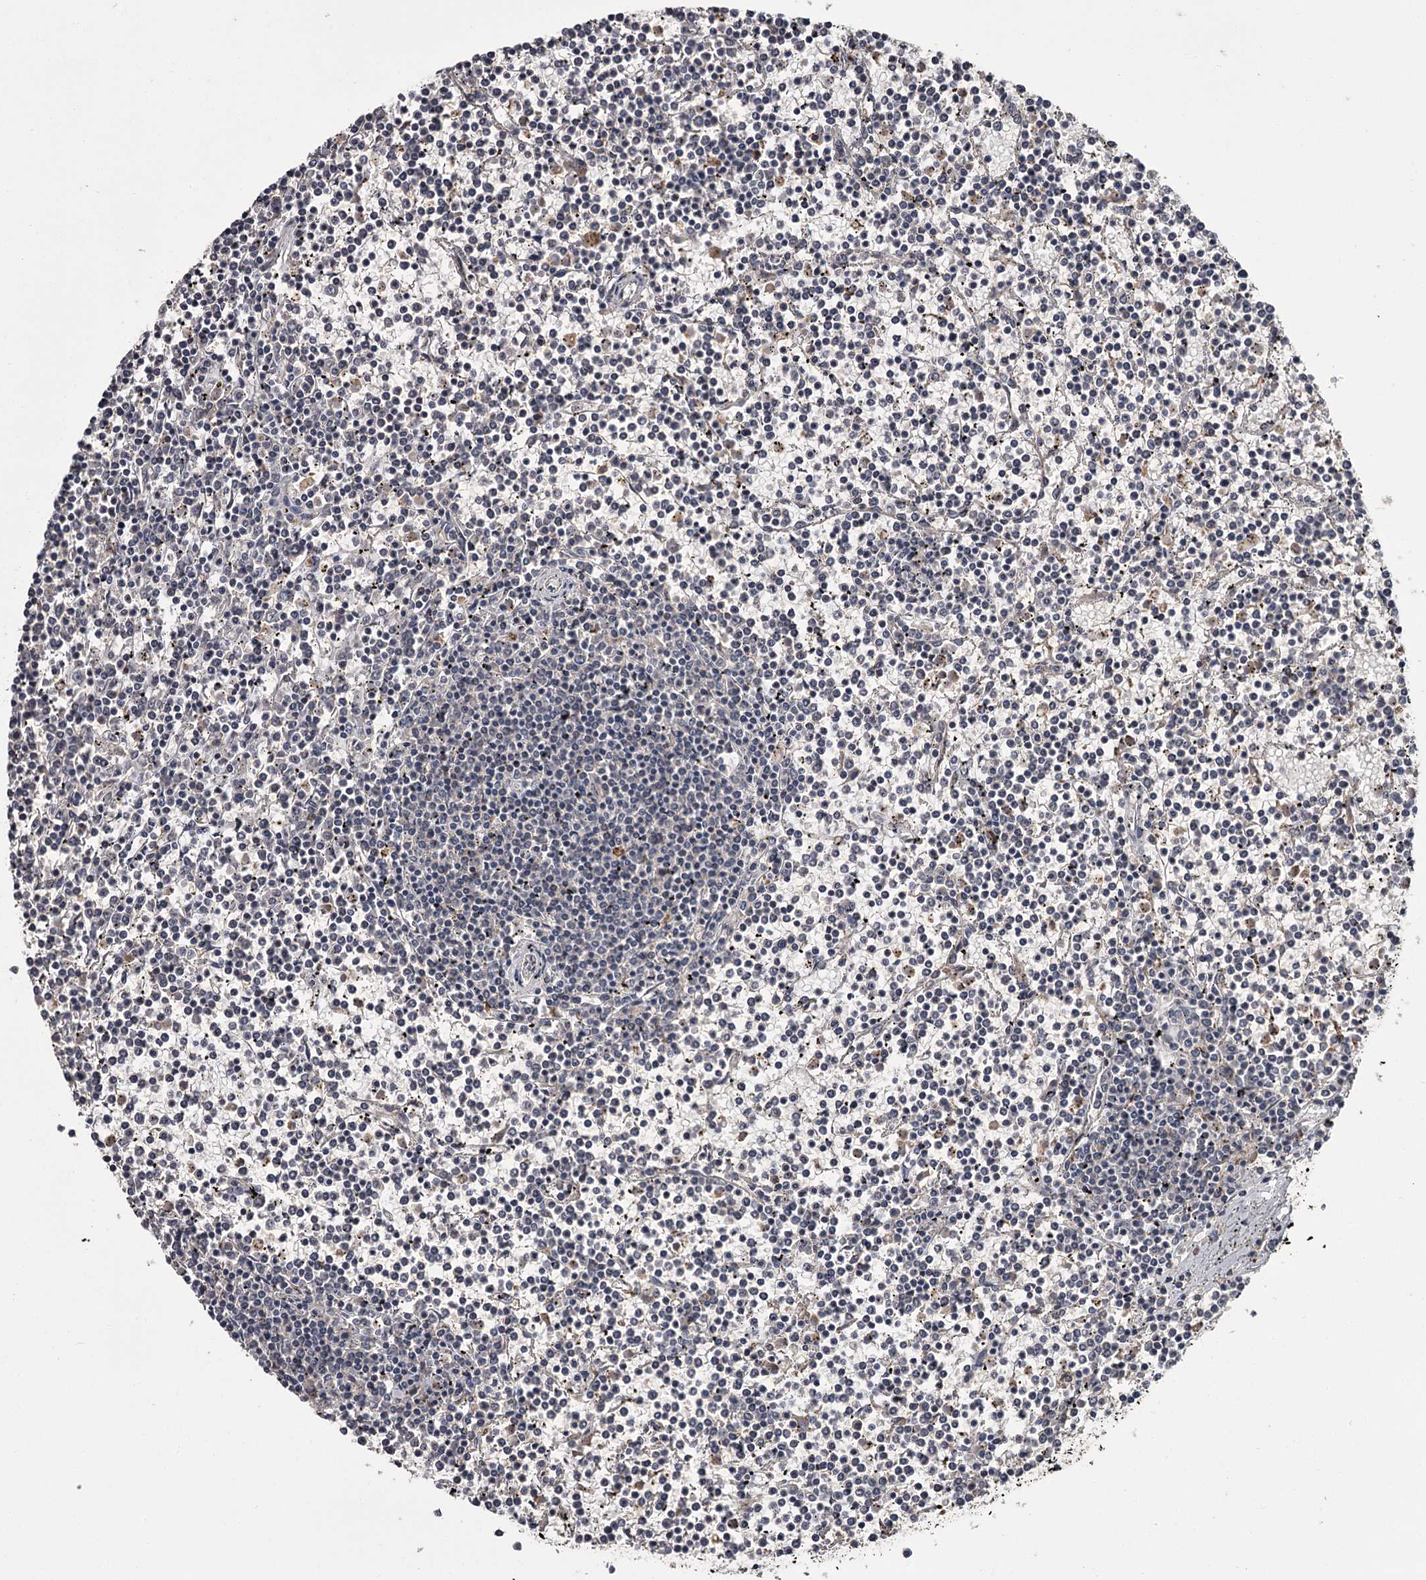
{"staining": {"intensity": "negative", "quantity": "none", "location": "none"}, "tissue": "lymphoma", "cell_type": "Tumor cells", "image_type": "cancer", "snomed": [{"axis": "morphology", "description": "Malignant lymphoma, non-Hodgkin's type, Low grade"}, {"axis": "topography", "description": "Spleen"}], "caption": "A photomicrograph of lymphoma stained for a protein shows no brown staining in tumor cells.", "gene": "PRPF40B", "patient": {"sex": "female", "age": 19}}